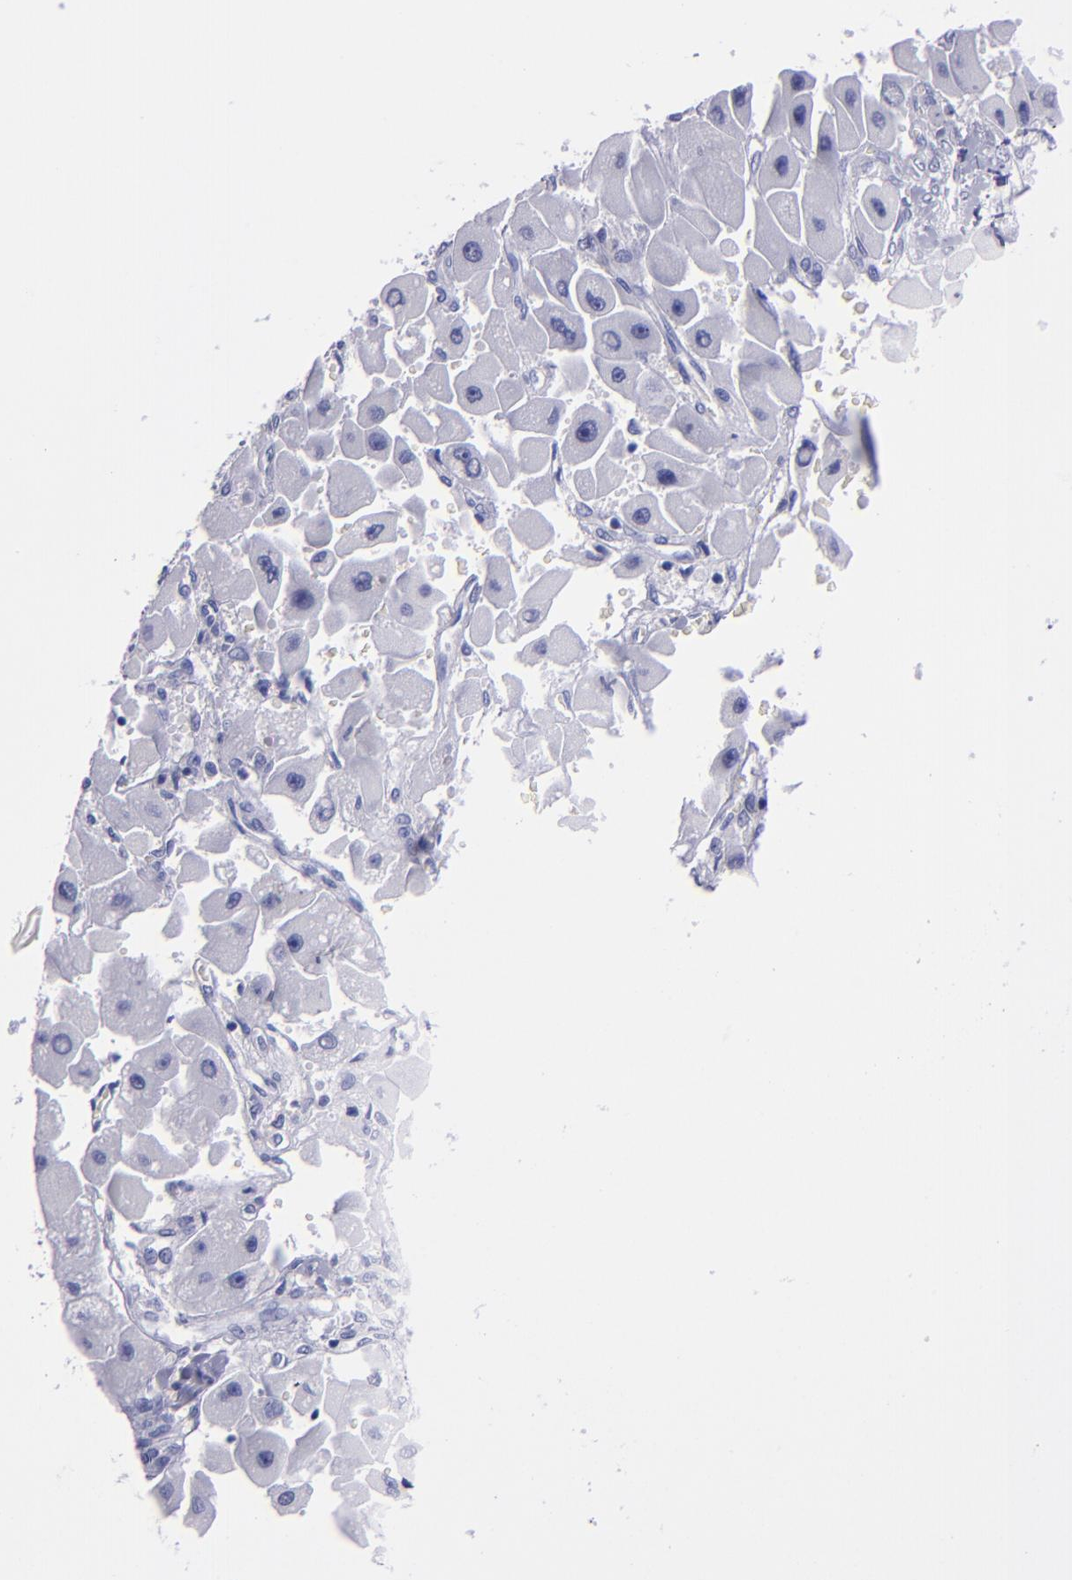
{"staining": {"intensity": "negative", "quantity": "none", "location": "none"}, "tissue": "liver cancer", "cell_type": "Tumor cells", "image_type": "cancer", "snomed": [{"axis": "morphology", "description": "Carcinoma, Hepatocellular, NOS"}, {"axis": "topography", "description": "Liver"}], "caption": "An image of human liver hepatocellular carcinoma is negative for staining in tumor cells.", "gene": "CD38", "patient": {"sex": "male", "age": 24}}